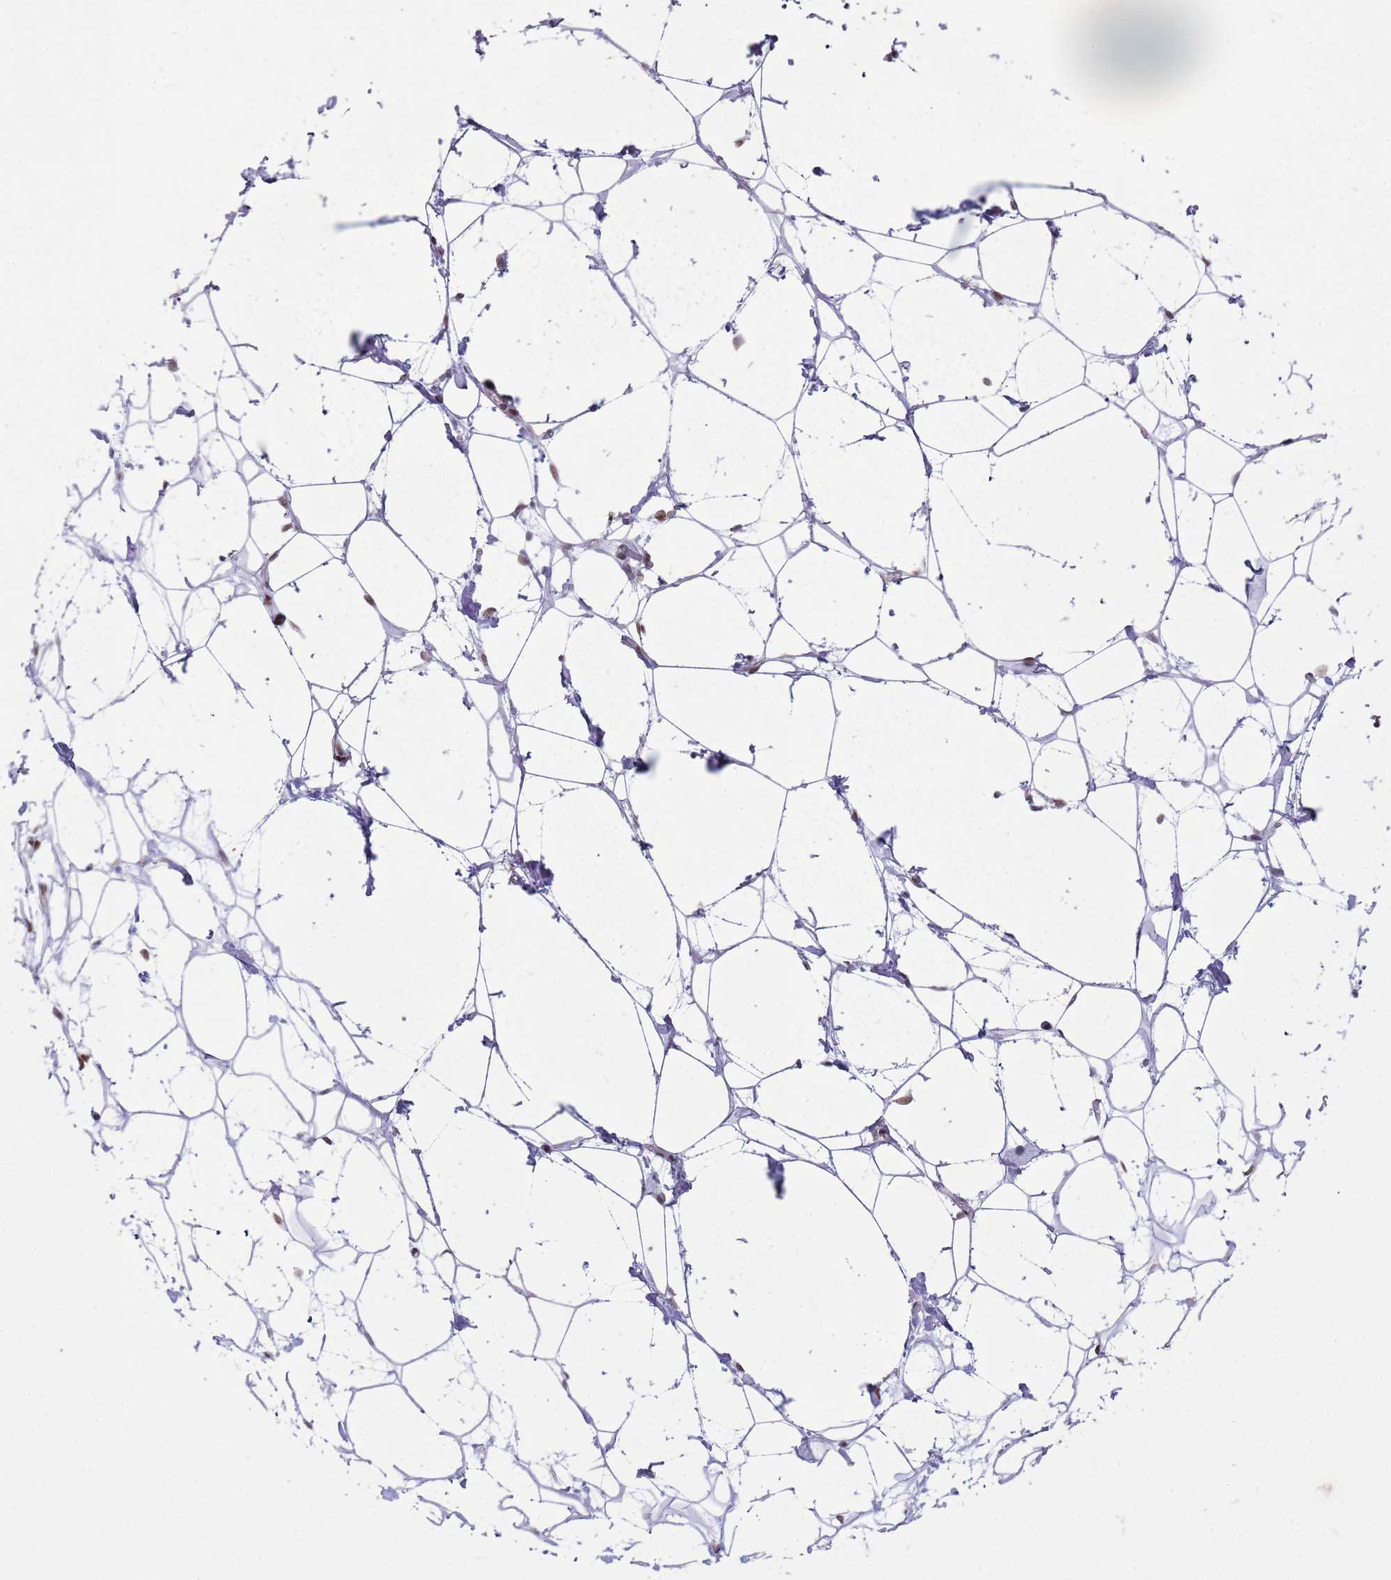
{"staining": {"intensity": "weak", "quantity": "25%-75%", "location": "nuclear"}, "tissue": "adipose tissue", "cell_type": "Adipocytes", "image_type": "normal", "snomed": [{"axis": "morphology", "description": "Normal tissue, NOS"}, {"axis": "topography", "description": "Breast"}], "caption": "Adipose tissue stained with IHC reveals weak nuclear expression in about 25%-75% of adipocytes. The protein is shown in brown color, while the nuclei are stained blue.", "gene": "PHC2", "patient": {"sex": "female", "age": 26}}